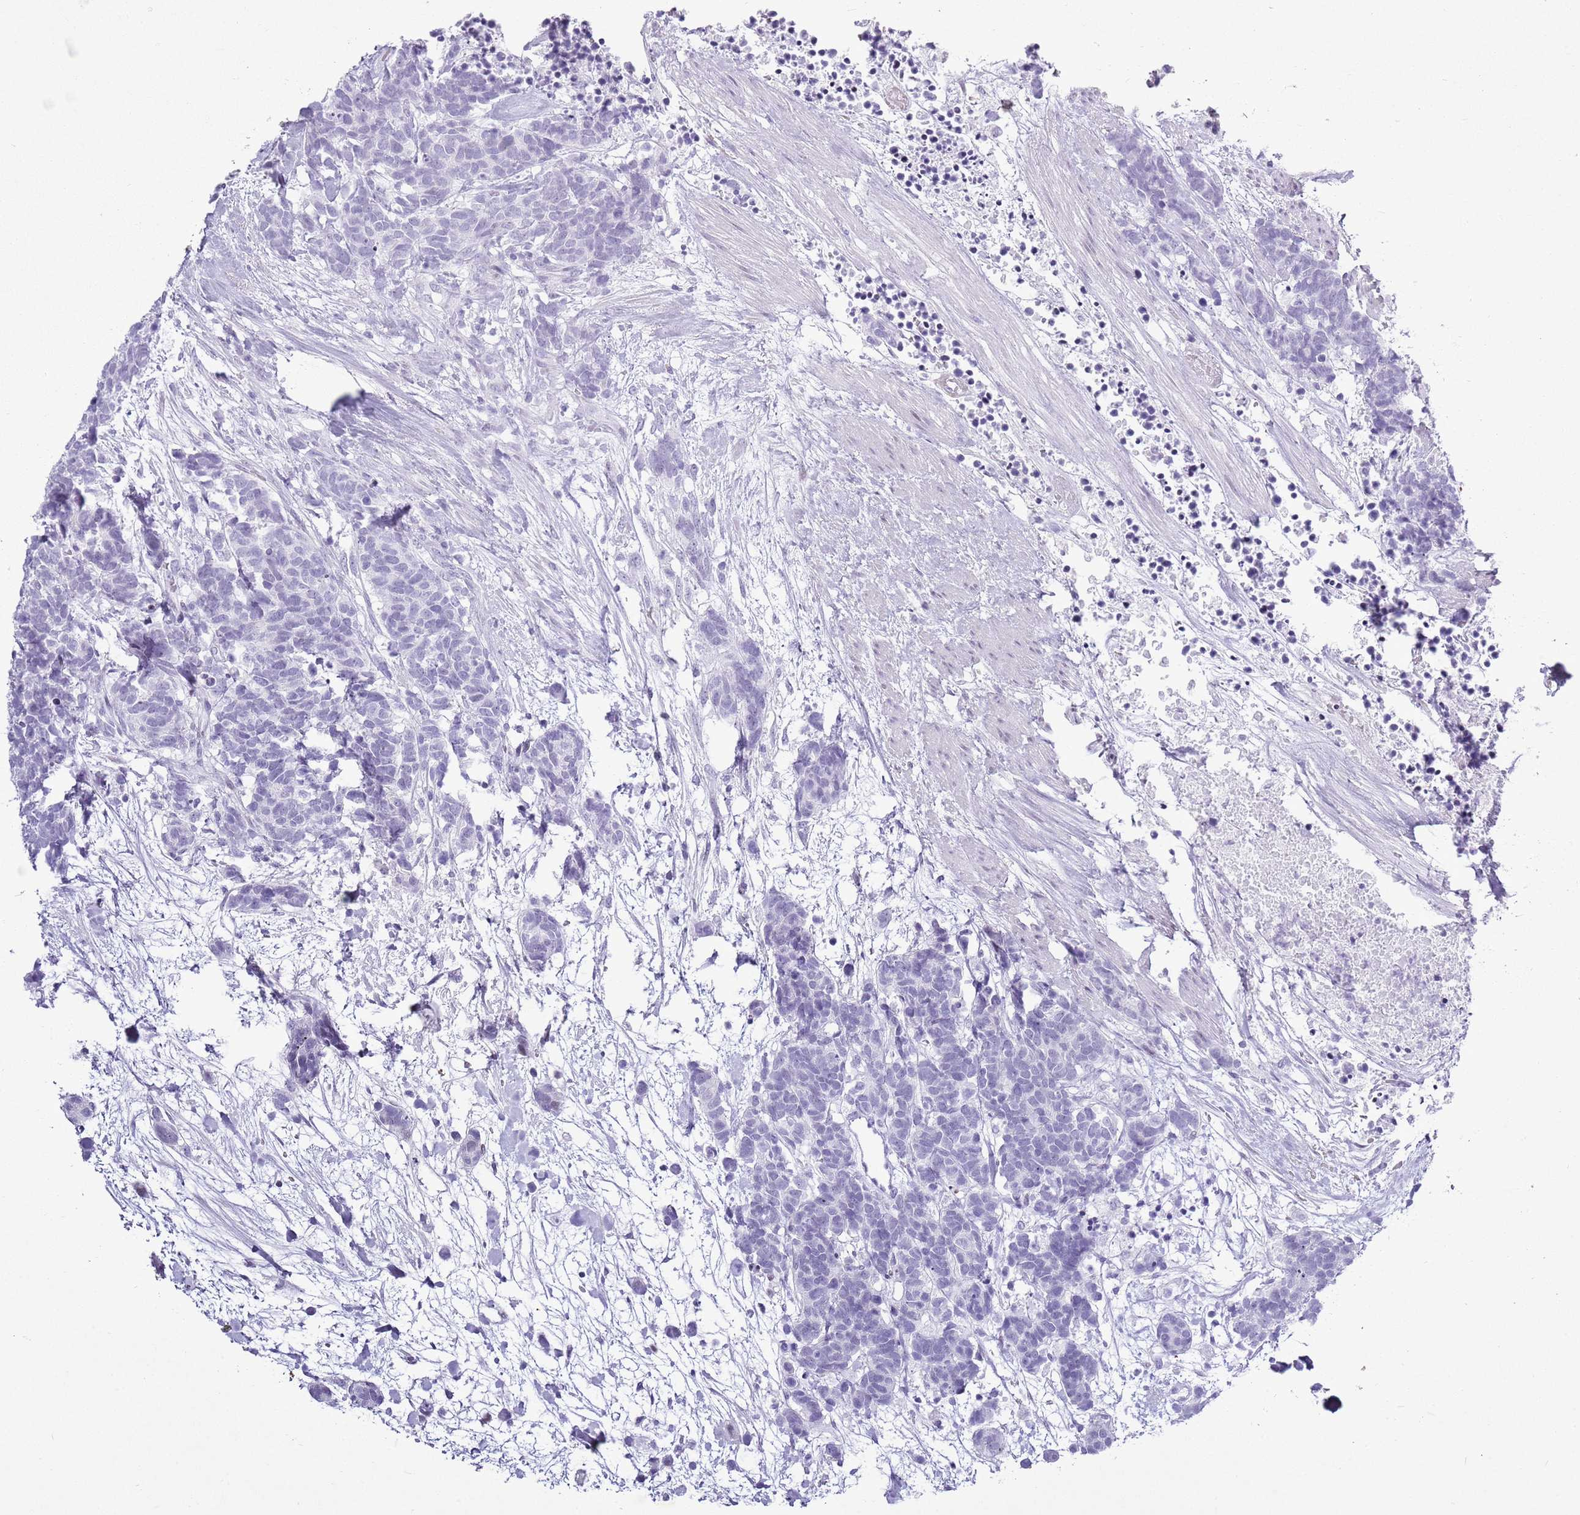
{"staining": {"intensity": "negative", "quantity": "none", "location": "none"}, "tissue": "carcinoid", "cell_type": "Tumor cells", "image_type": "cancer", "snomed": [{"axis": "morphology", "description": "Carcinoma, NOS"}, {"axis": "morphology", "description": "Carcinoid, malignant, NOS"}, {"axis": "topography", "description": "Prostate"}], "caption": "Protein analysis of carcinoma demonstrates no significant positivity in tumor cells. Brightfield microscopy of immunohistochemistry (IHC) stained with DAB (3,3'-diaminobenzidine) (brown) and hematoxylin (blue), captured at high magnification.", "gene": "ASIP", "patient": {"sex": "male", "age": 57}}